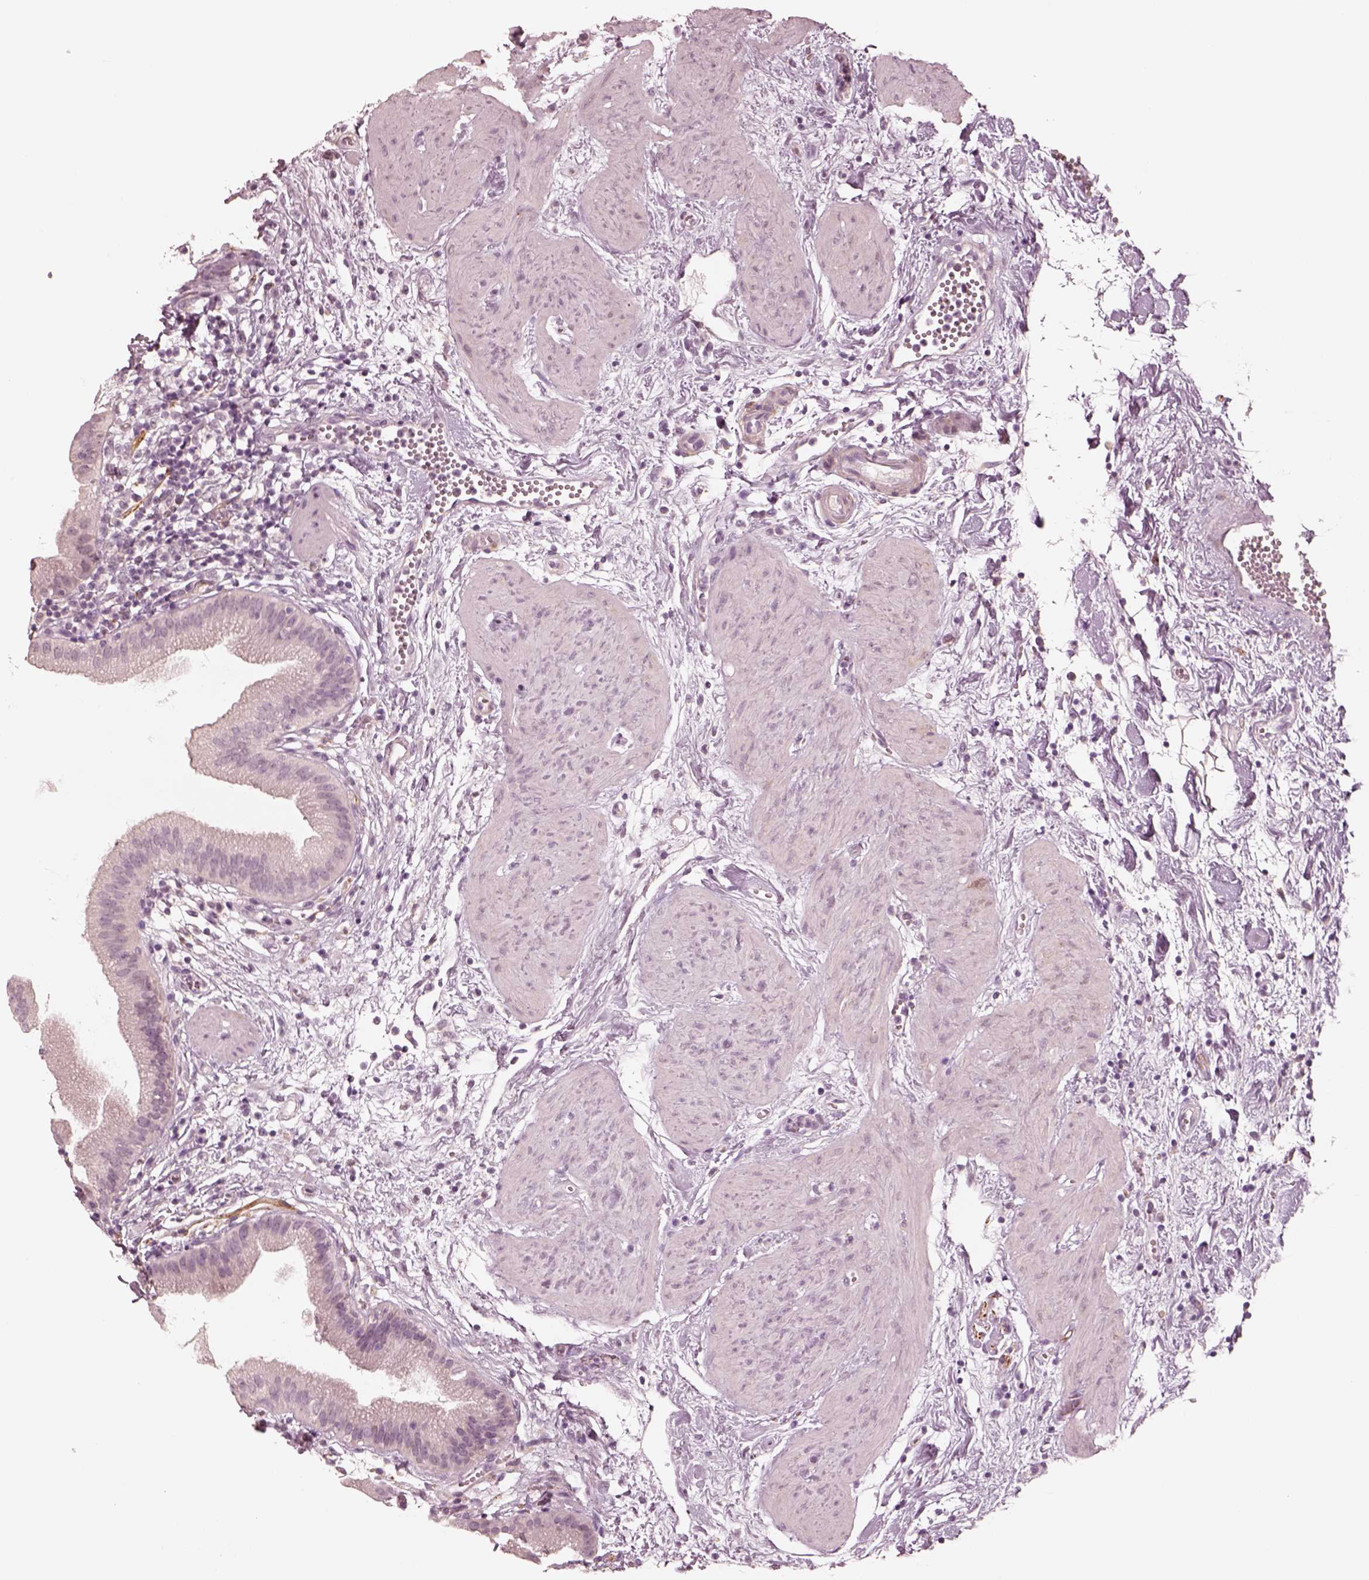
{"staining": {"intensity": "negative", "quantity": "none", "location": "none"}, "tissue": "gallbladder", "cell_type": "Glandular cells", "image_type": "normal", "snomed": [{"axis": "morphology", "description": "Normal tissue, NOS"}, {"axis": "topography", "description": "Gallbladder"}], "caption": "Photomicrograph shows no significant protein expression in glandular cells of benign gallbladder. The staining was performed using DAB to visualize the protein expression in brown, while the nuclei were stained in blue with hematoxylin (Magnification: 20x).", "gene": "DNAAF9", "patient": {"sex": "female", "age": 65}}